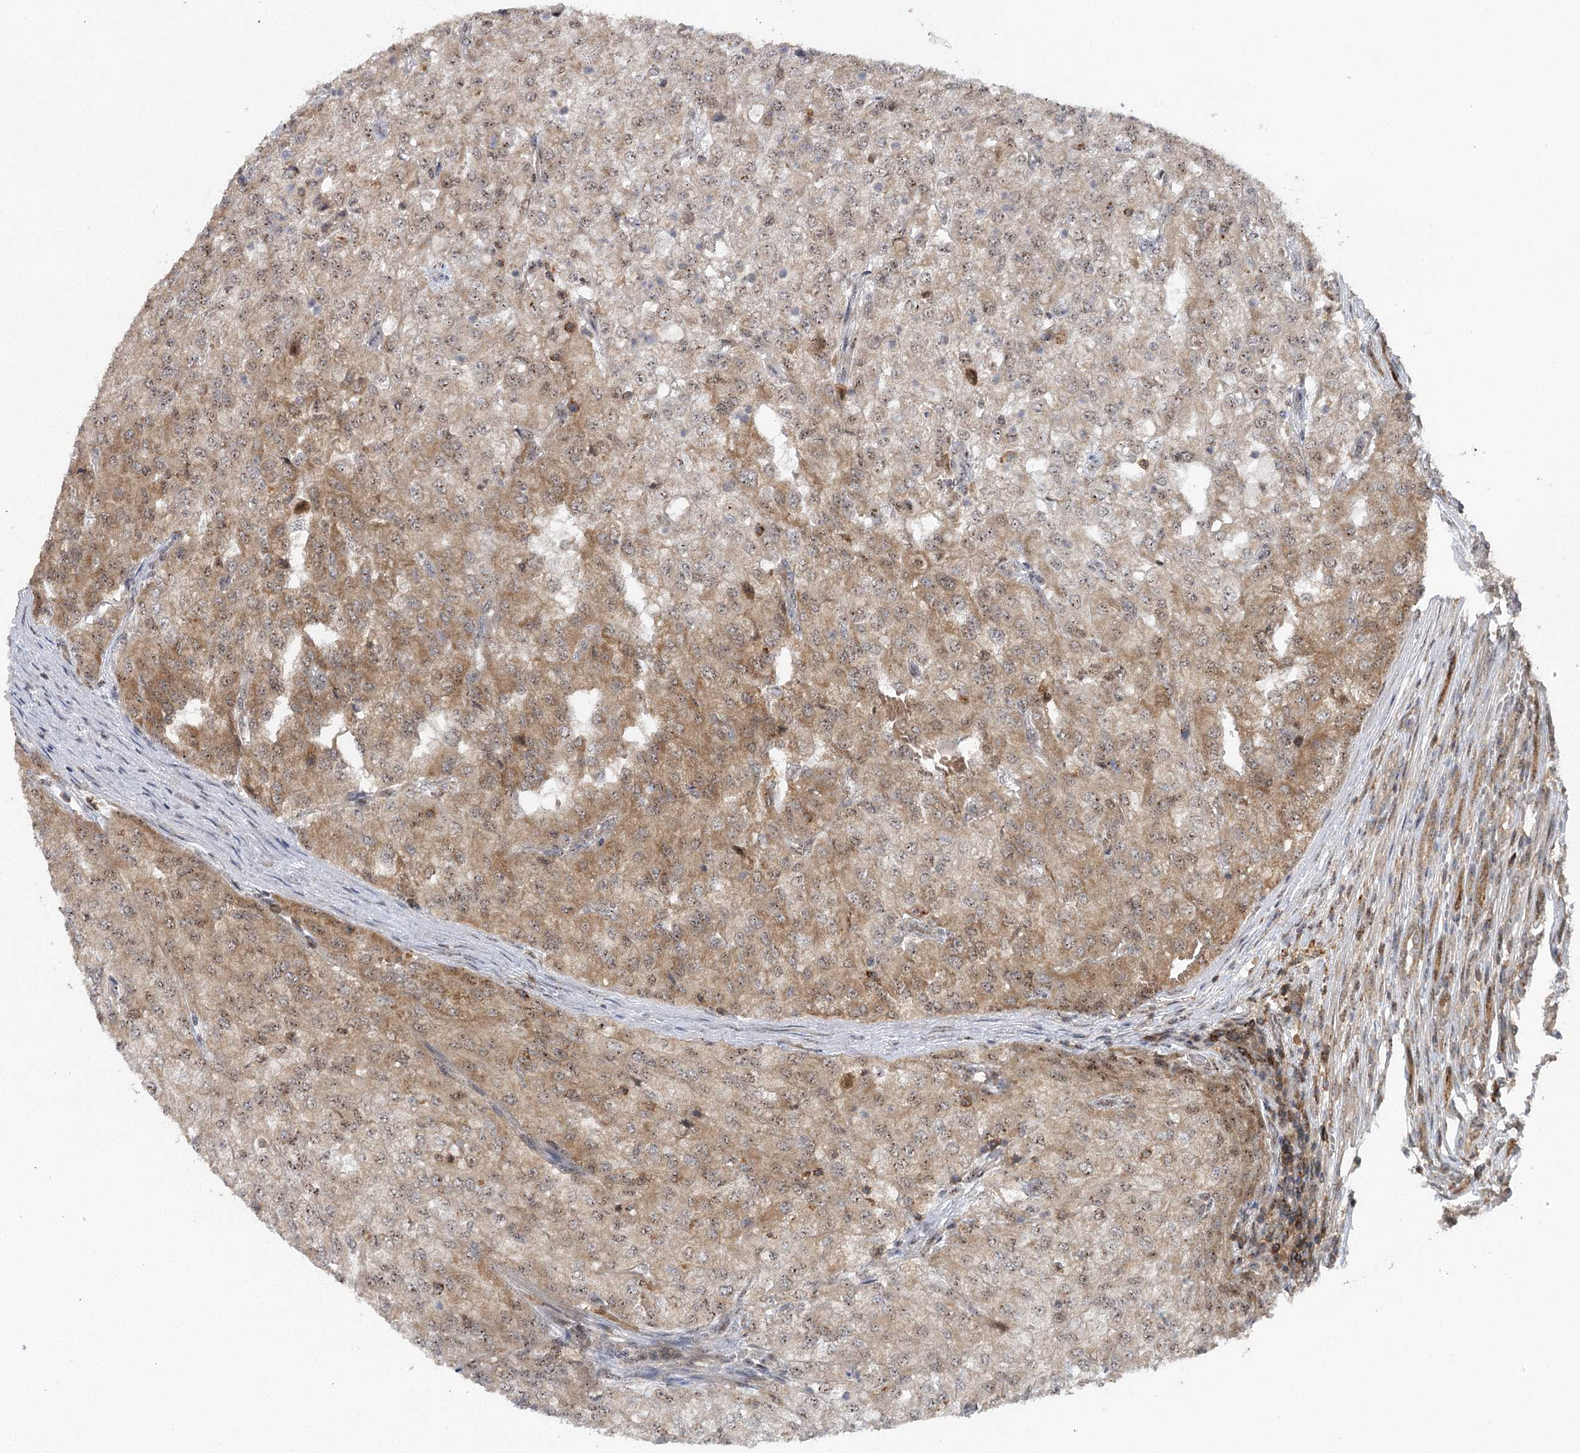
{"staining": {"intensity": "moderate", "quantity": "25%-75%", "location": "cytoplasmic/membranous"}, "tissue": "renal cancer", "cell_type": "Tumor cells", "image_type": "cancer", "snomed": [{"axis": "morphology", "description": "Adenocarcinoma, NOS"}, {"axis": "topography", "description": "Kidney"}], "caption": "Renal cancer (adenocarcinoma) stained with DAB (3,3'-diaminobenzidine) immunohistochemistry (IHC) exhibits medium levels of moderate cytoplasmic/membranous positivity in about 25%-75% of tumor cells.", "gene": "C12orf4", "patient": {"sex": "female", "age": 54}}